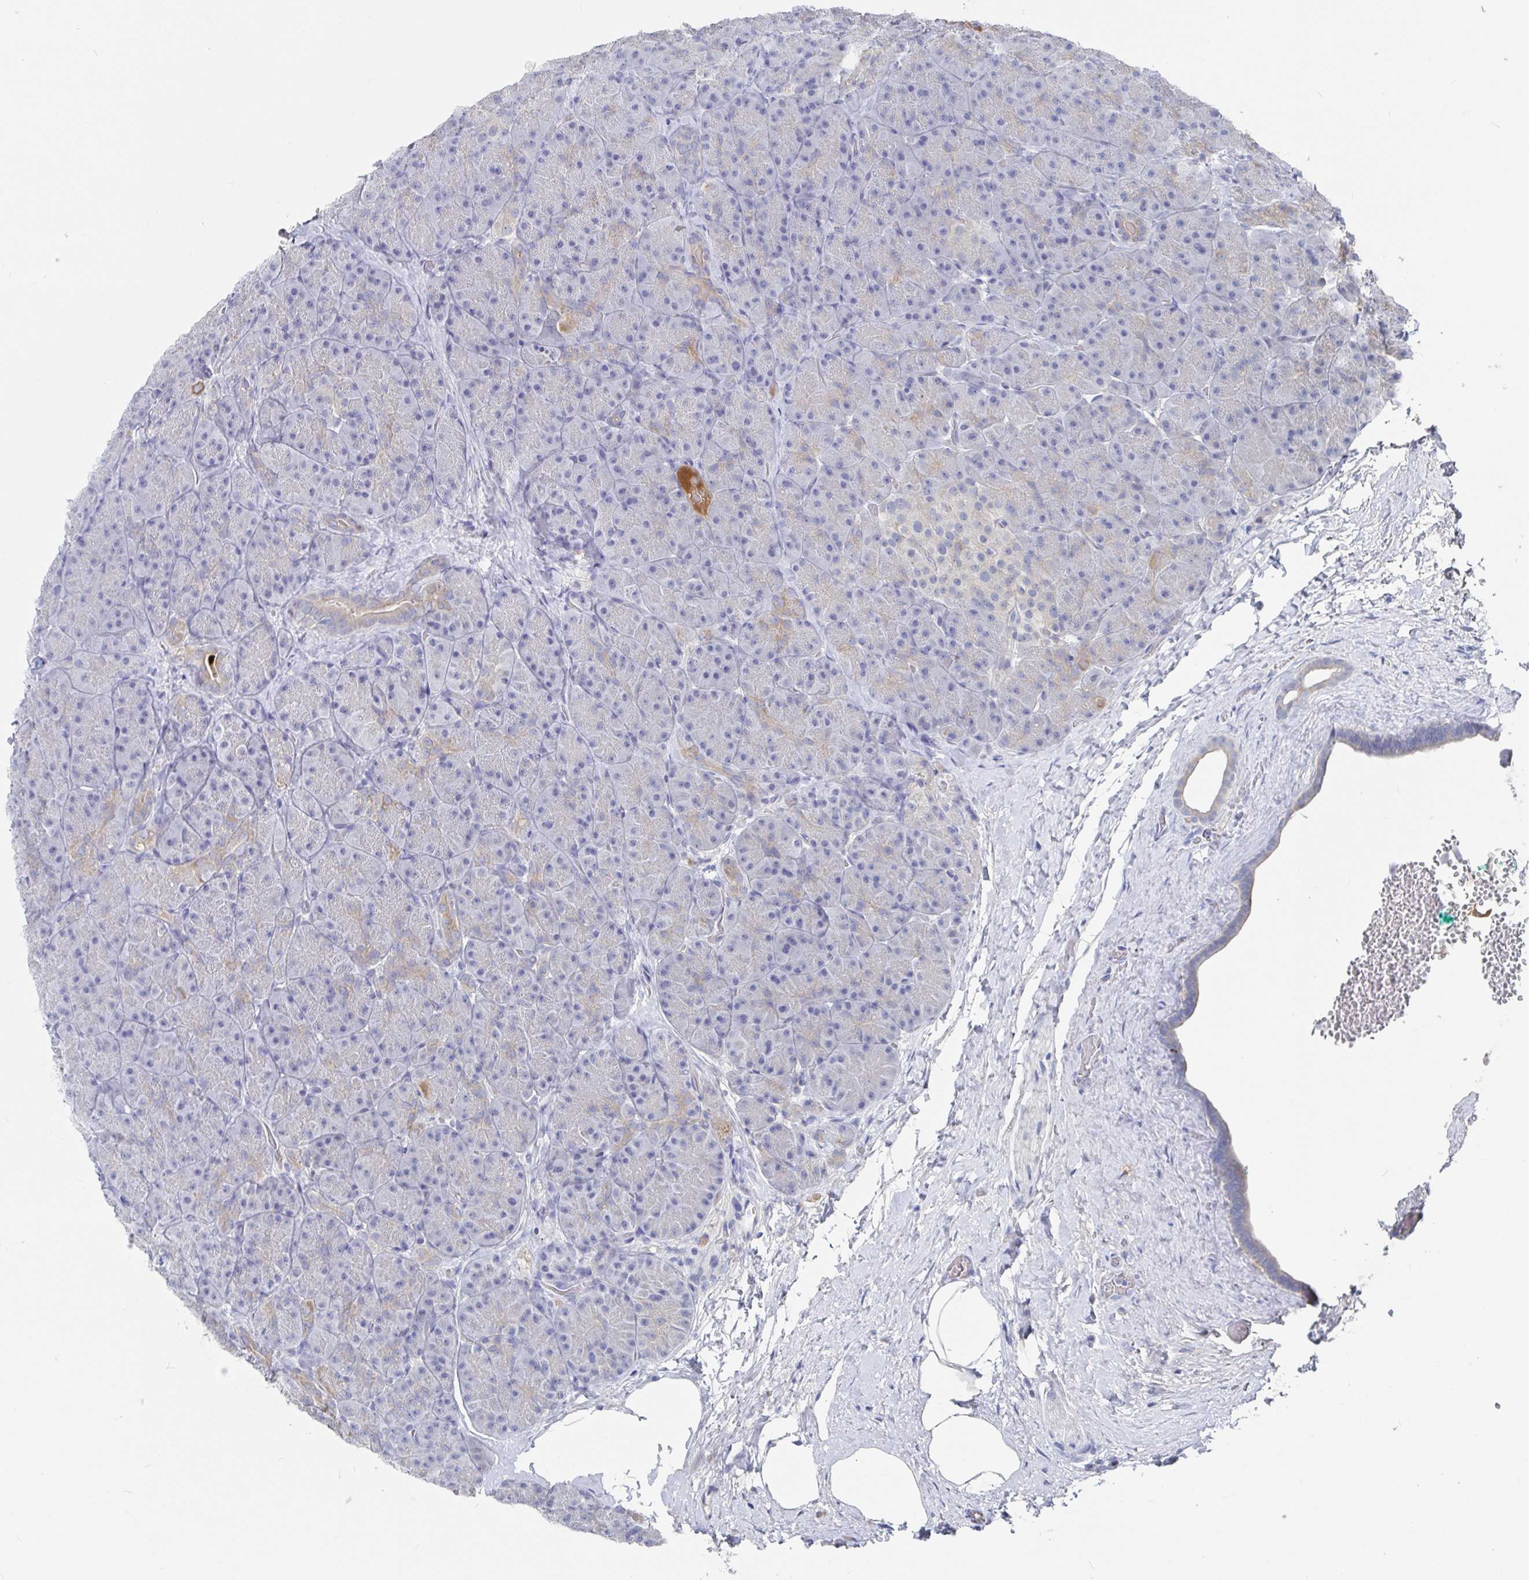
{"staining": {"intensity": "weak", "quantity": "<25%", "location": "cytoplasmic/membranous"}, "tissue": "pancreas", "cell_type": "Exocrine glandular cells", "image_type": "normal", "snomed": [{"axis": "morphology", "description": "Normal tissue, NOS"}, {"axis": "topography", "description": "Pancreas"}], "caption": "DAB (3,3'-diaminobenzidine) immunohistochemical staining of normal pancreas shows no significant expression in exocrine glandular cells. (DAB (3,3'-diaminobenzidine) IHC visualized using brightfield microscopy, high magnification).", "gene": "GPR148", "patient": {"sex": "male", "age": 57}}